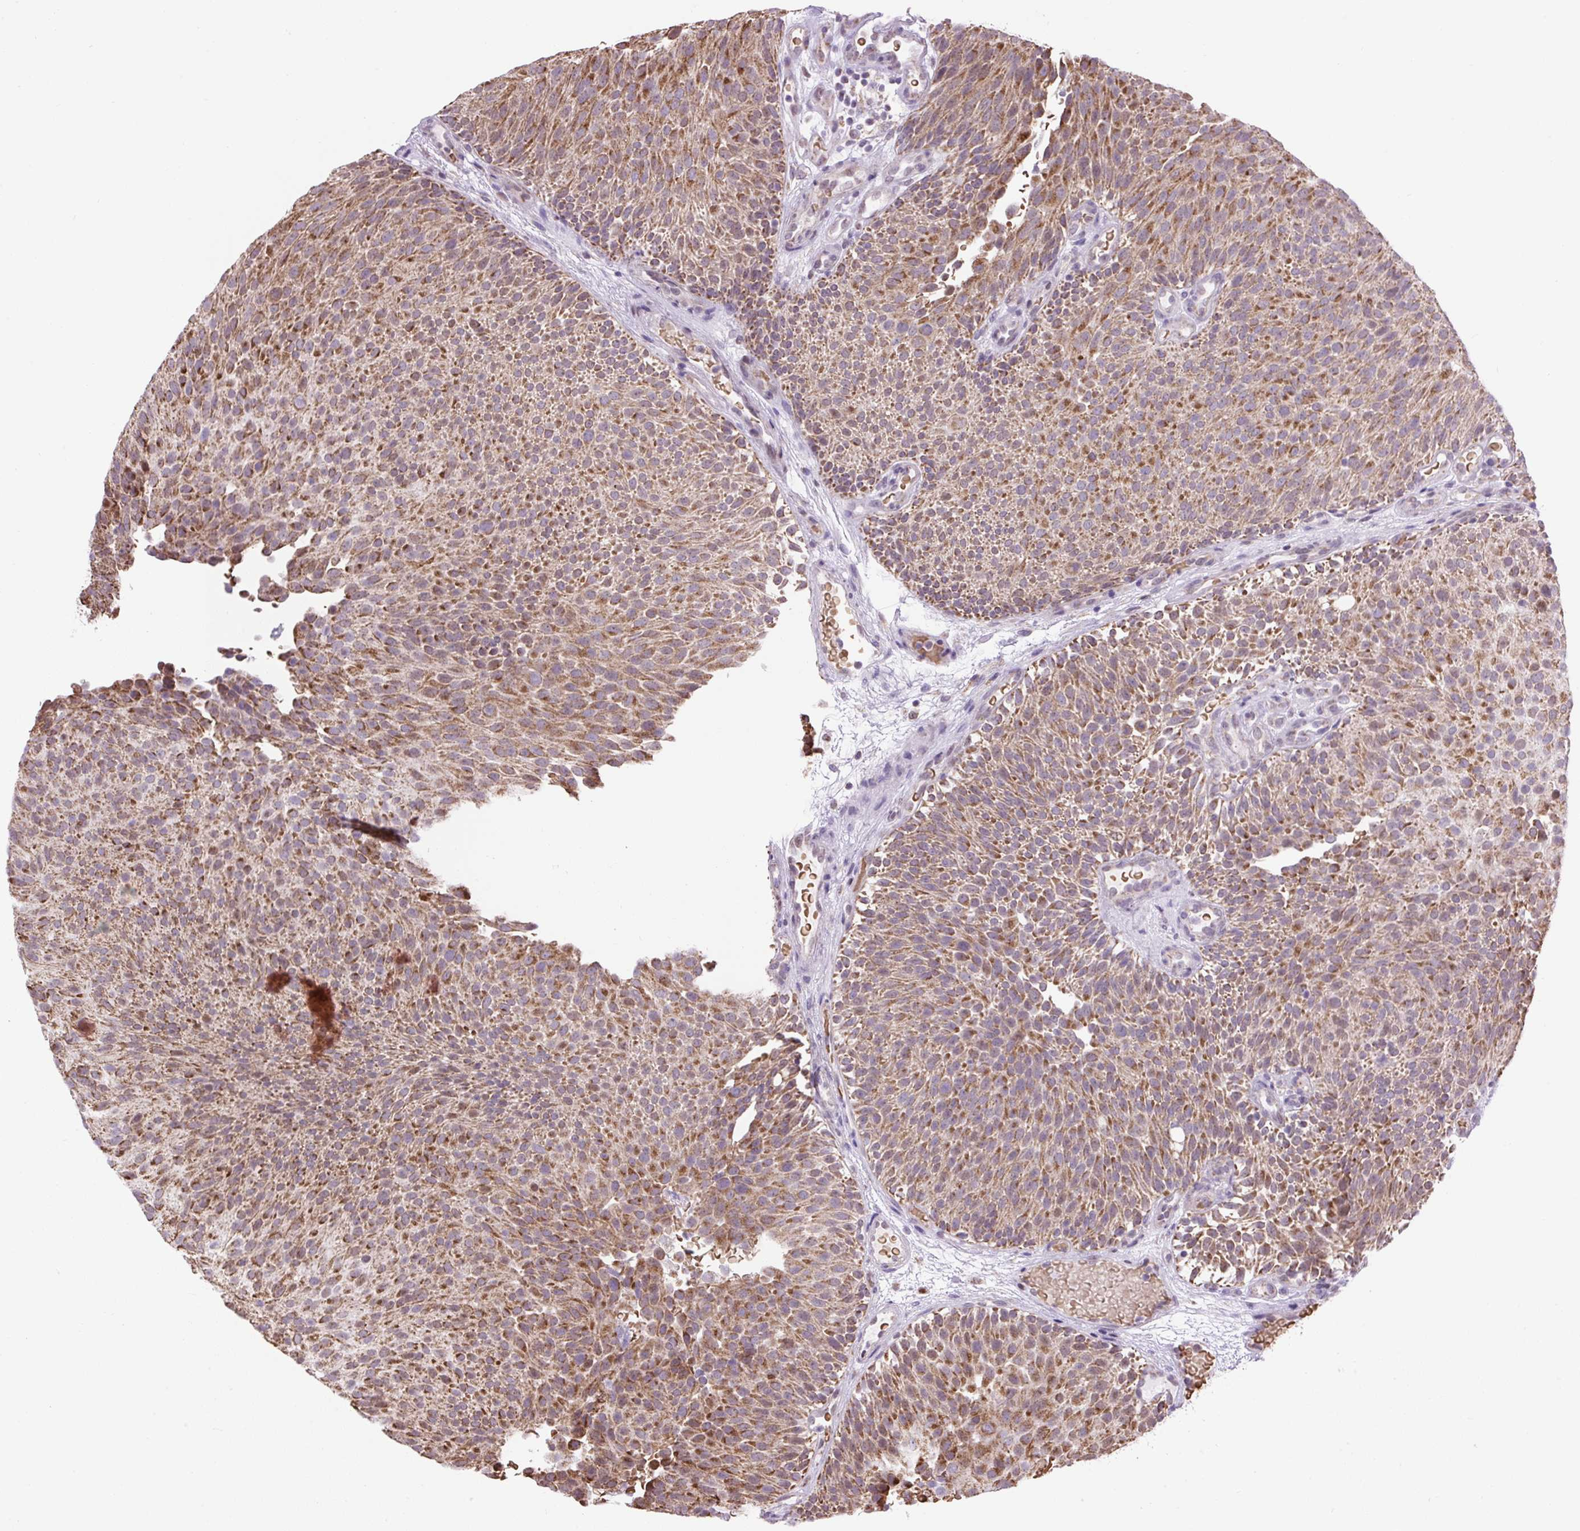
{"staining": {"intensity": "moderate", "quantity": ">75%", "location": "cytoplasmic/membranous"}, "tissue": "urothelial cancer", "cell_type": "Tumor cells", "image_type": "cancer", "snomed": [{"axis": "morphology", "description": "Urothelial carcinoma, Low grade"}, {"axis": "topography", "description": "Urinary bladder"}], "caption": "Human urothelial carcinoma (low-grade) stained for a protein (brown) demonstrates moderate cytoplasmic/membranous positive expression in about >75% of tumor cells.", "gene": "SCO2", "patient": {"sex": "male", "age": 78}}